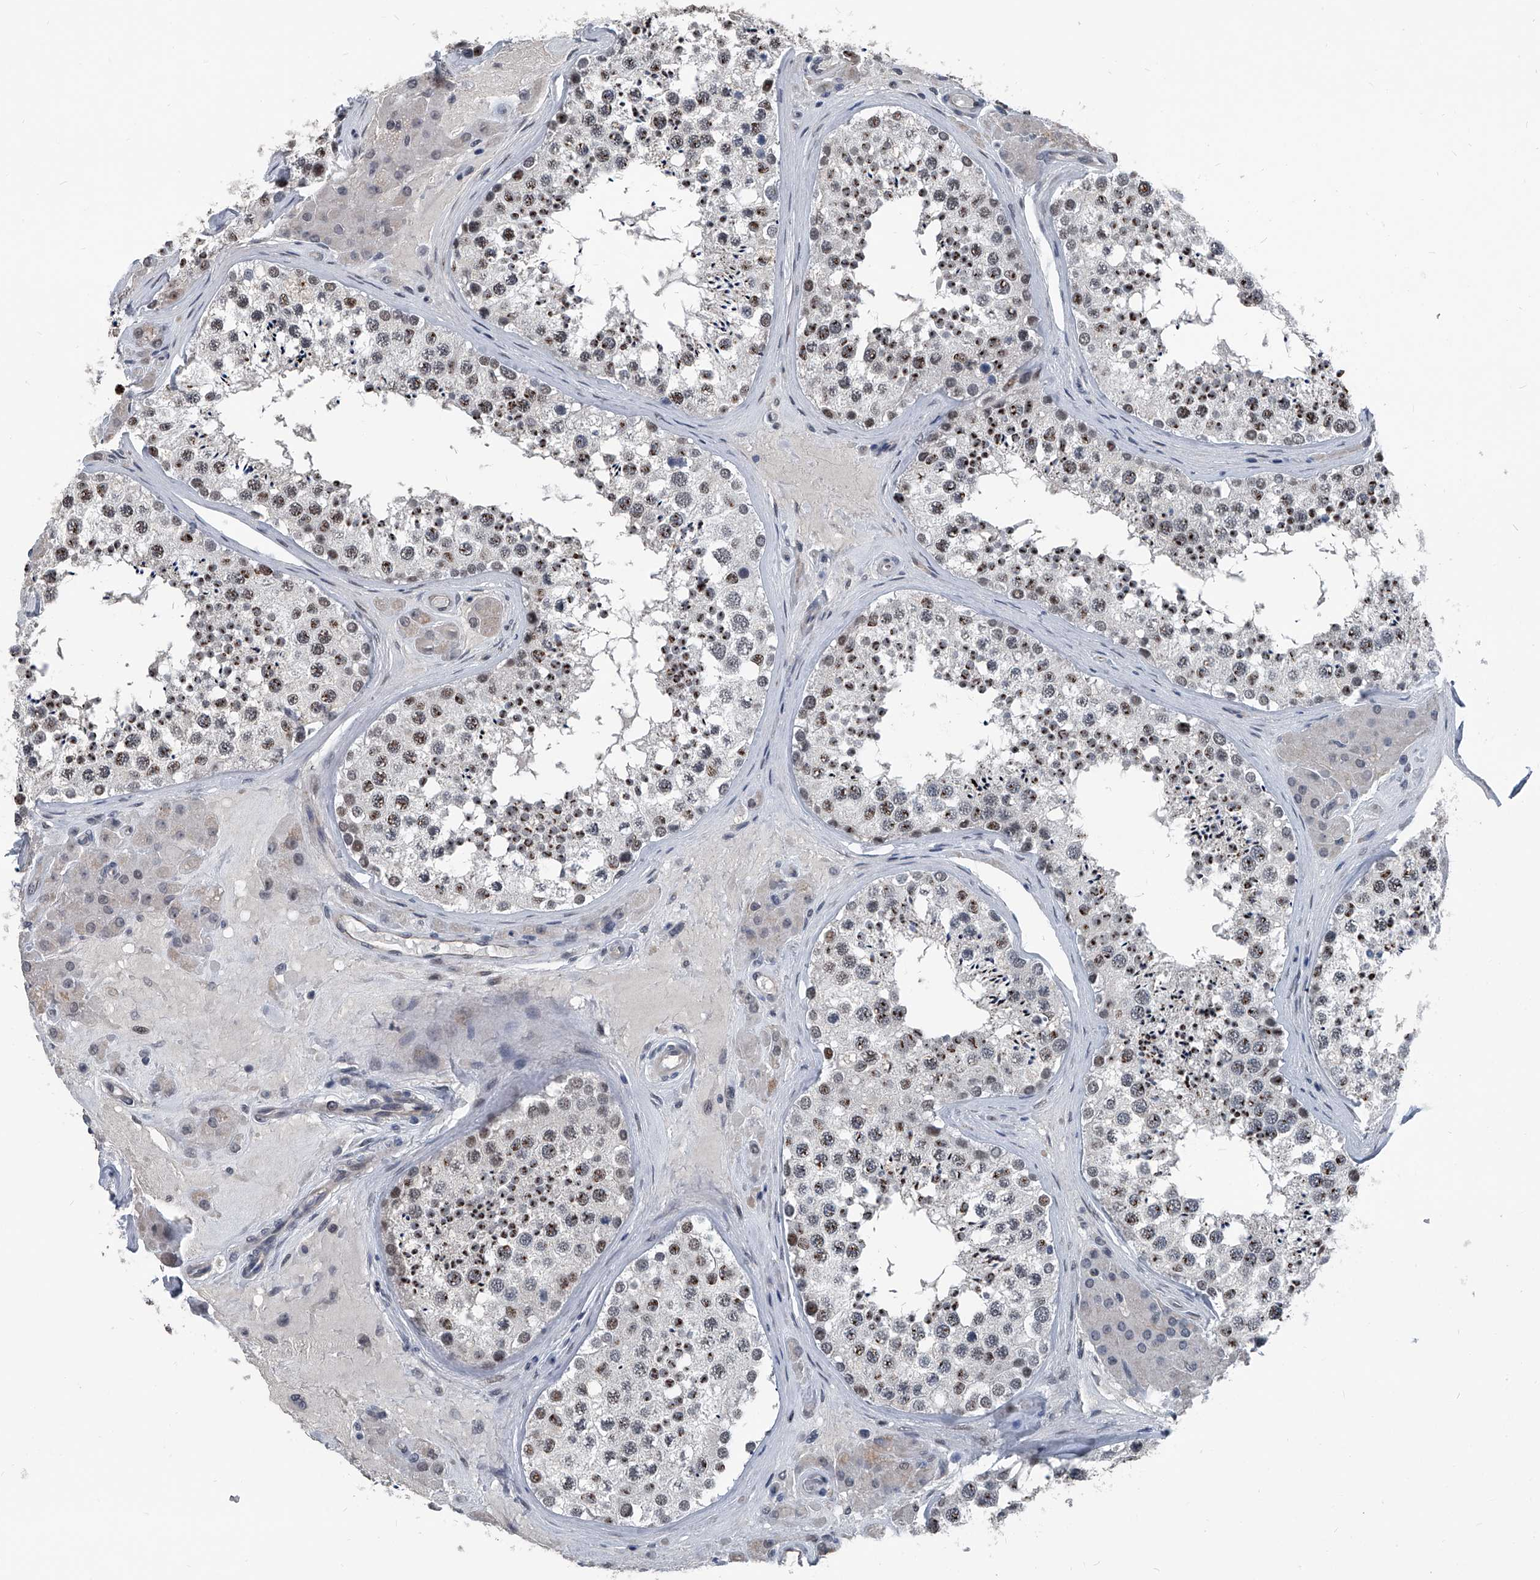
{"staining": {"intensity": "strong", "quantity": "25%-75%", "location": "nuclear"}, "tissue": "testis", "cell_type": "Cells in seminiferous ducts", "image_type": "normal", "snomed": [{"axis": "morphology", "description": "Normal tissue, NOS"}, {"axis": "topography", "description": "Testis"}], "caption": "Immunohistochemistry (IHC) of benign human testis exhibits high levels of strong nuclear positivity in approximately 25%-75% of cells in seminiferous ducts. (DAB (3,3'-diaminobenzidine) IHC, brown staining for protein, blue staining for nuclei).", "gene": "MEN1", "patient": {"sex": "male", "age": 46}}